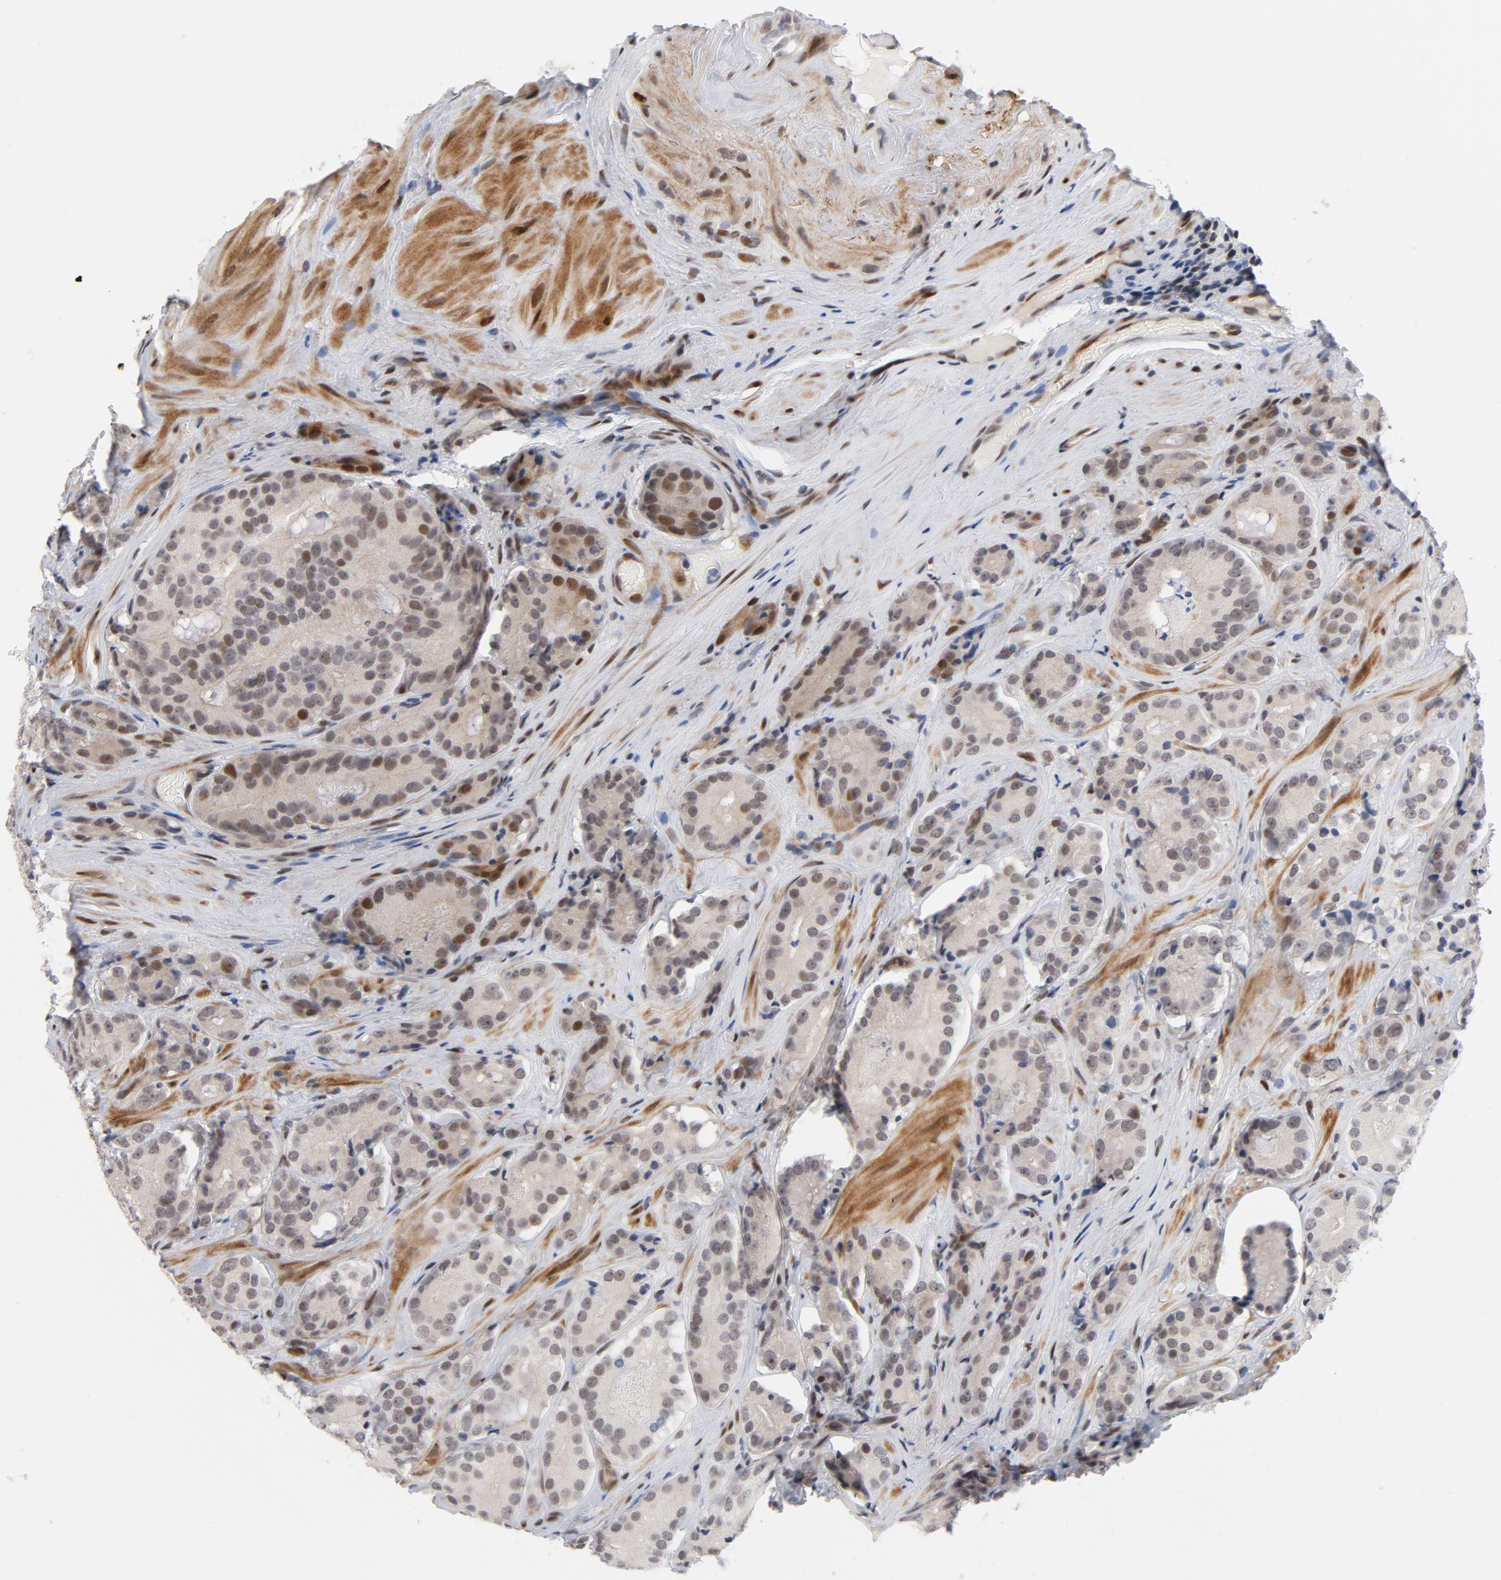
{"staining": {"intensity": "moderate", "quantity": "<25%", "location": "nuclear"}, "tissue": "prostate cancer", "cell_type": "Tumor cells", "image_type": "cancer", "snomed": [{"axis": "morphology", "description": "Adenocarcinoma, High grade"}, {"axis": "topography", "description": "Prostate"}], "caption": "Prostate high-grade adenocarcinoma tissue exhibits moderate nuclear expression in about <25% of tumor cells", "gene": "NFIC", "patient": {"sex": "male", "age": 70}}